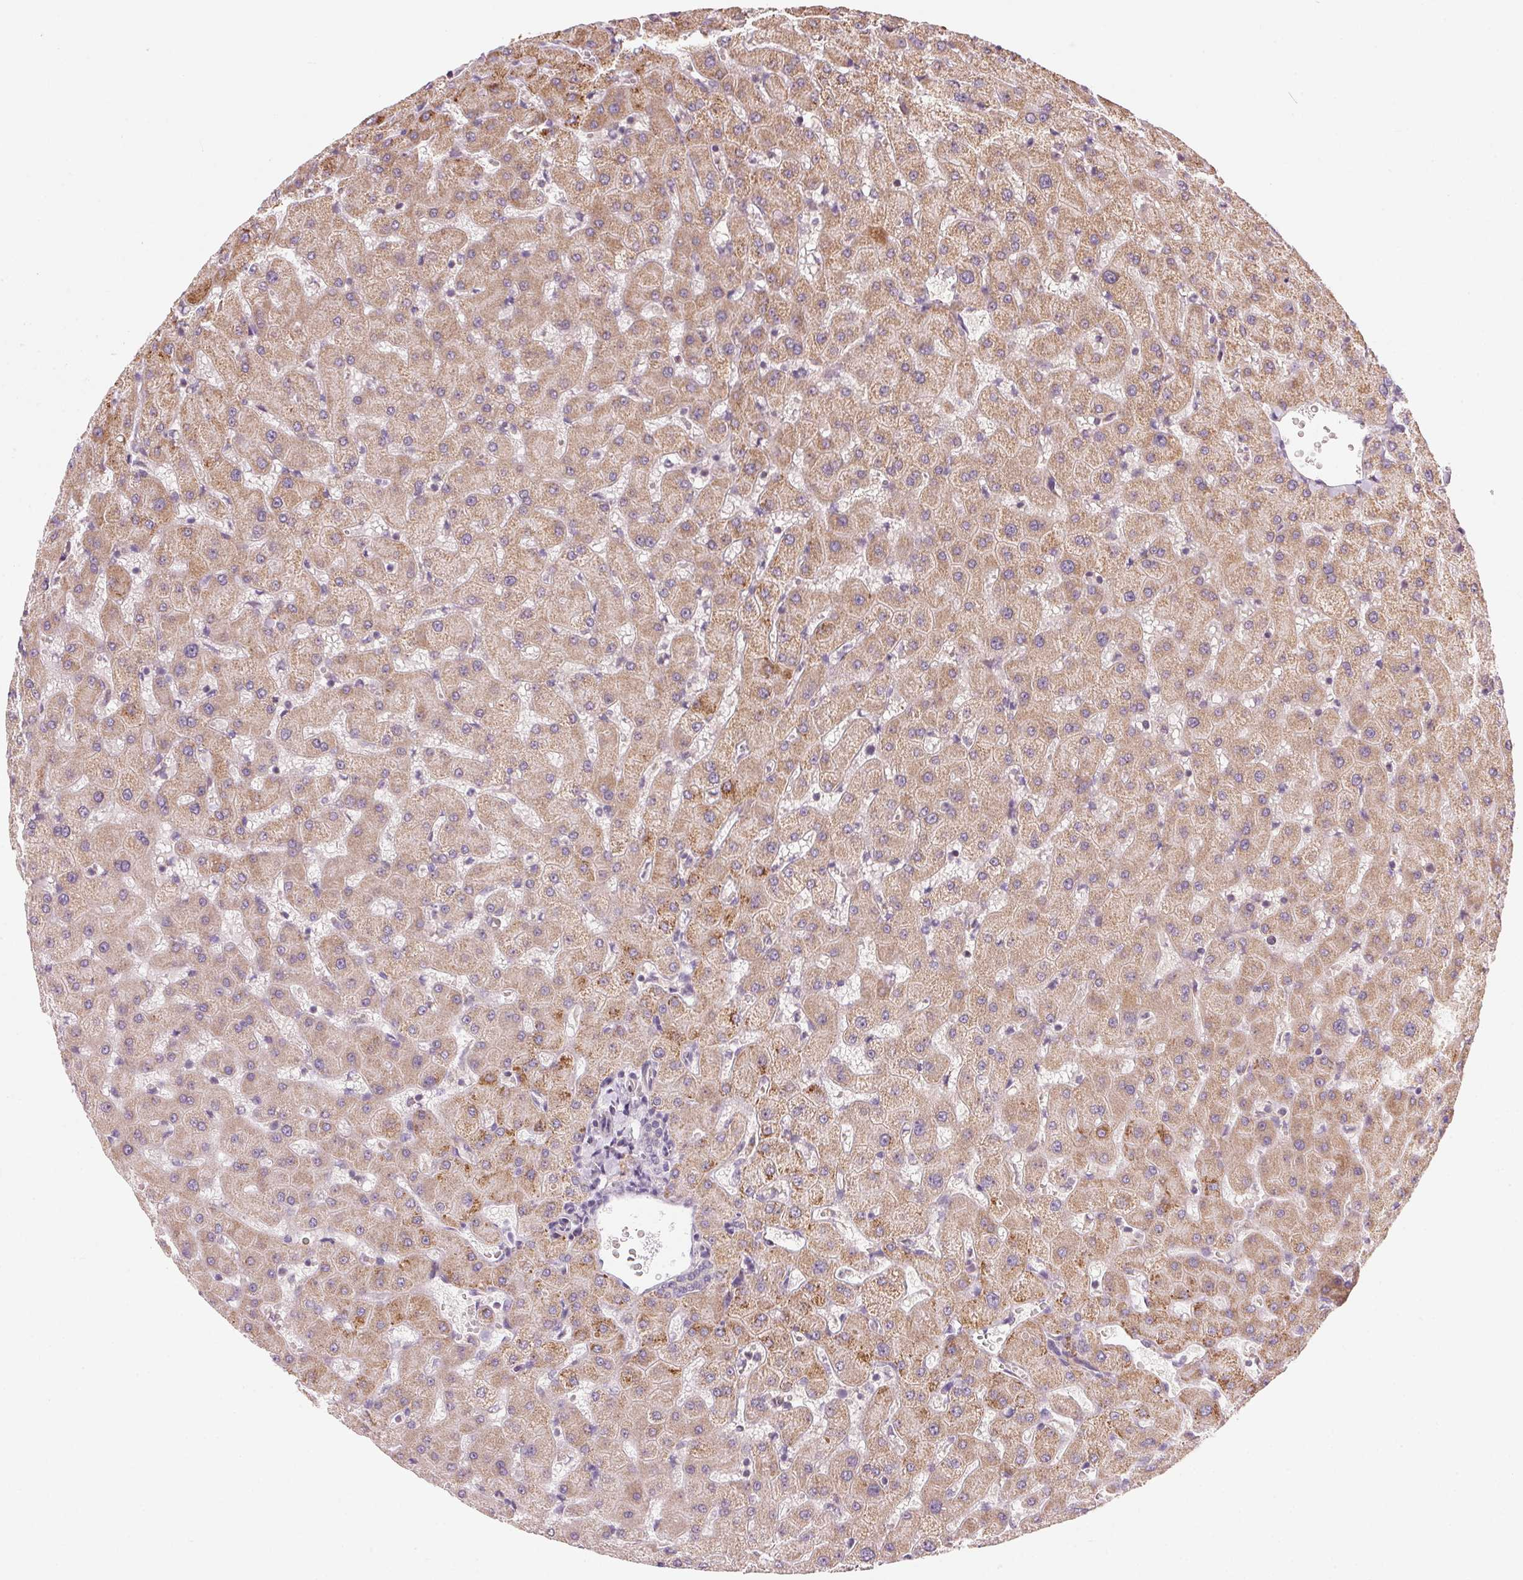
{"staining": {"intensity": "negative", "quantity": "none", "location": "none"}, "tissue": "liver", "cell_type": "Cholangiocytes", "image_type": "normal", "snomed": [{"axis": "morphology", "description": "Normal tissue, NOS"}, {"axis": "topography", "description": "Liver"}], "caption": "Protein analysis of benign liver demonstrates no significant expression in cholangiocytes. The staining was performed using DAB (3,3'-diaminobenzidine) to visualize the protein expression in brown, while the nuclei were stained in blue with hematoxylin (Magnification: 20x).", "gene": "COQ7", "patient": {"sex": "female", "age": 63}}